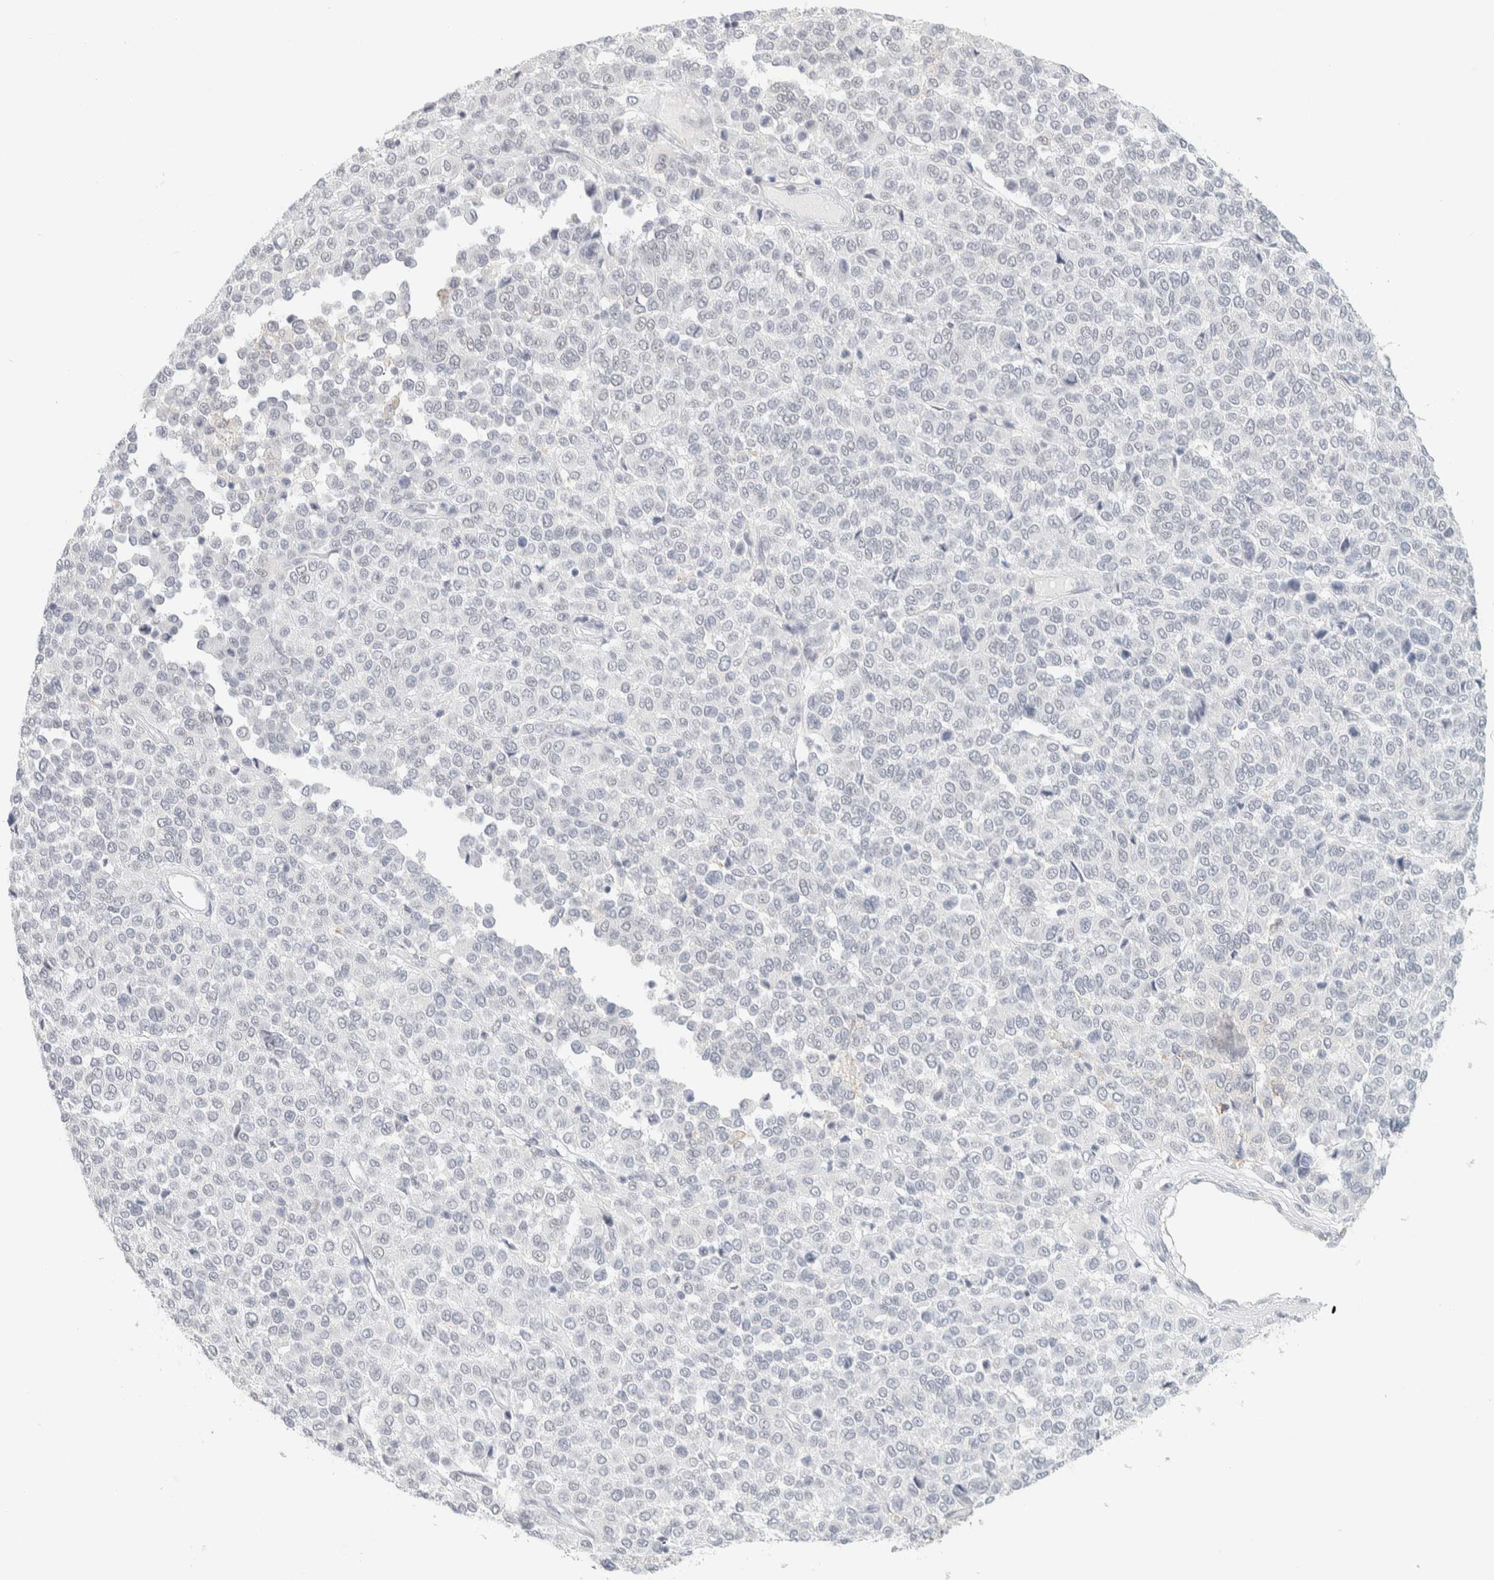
{"staining": {"intensity": "negative", "quantity": "none", "location": "none"}, "tissue": "melanoma", "cell_type": "Tumor cells", "image_type": "cancer", "snomed": [{"axis": "morphology", "description": "Malignant melanoma, Metastatic site"}, {"axis": "topography", "description": "Pancreas"}], "caption": "There is no significant positivity in tumor cells of malignant melanoma (metastatic site).", "gene": "CDH17", "patient": {"sex": "female", "age": 30}}